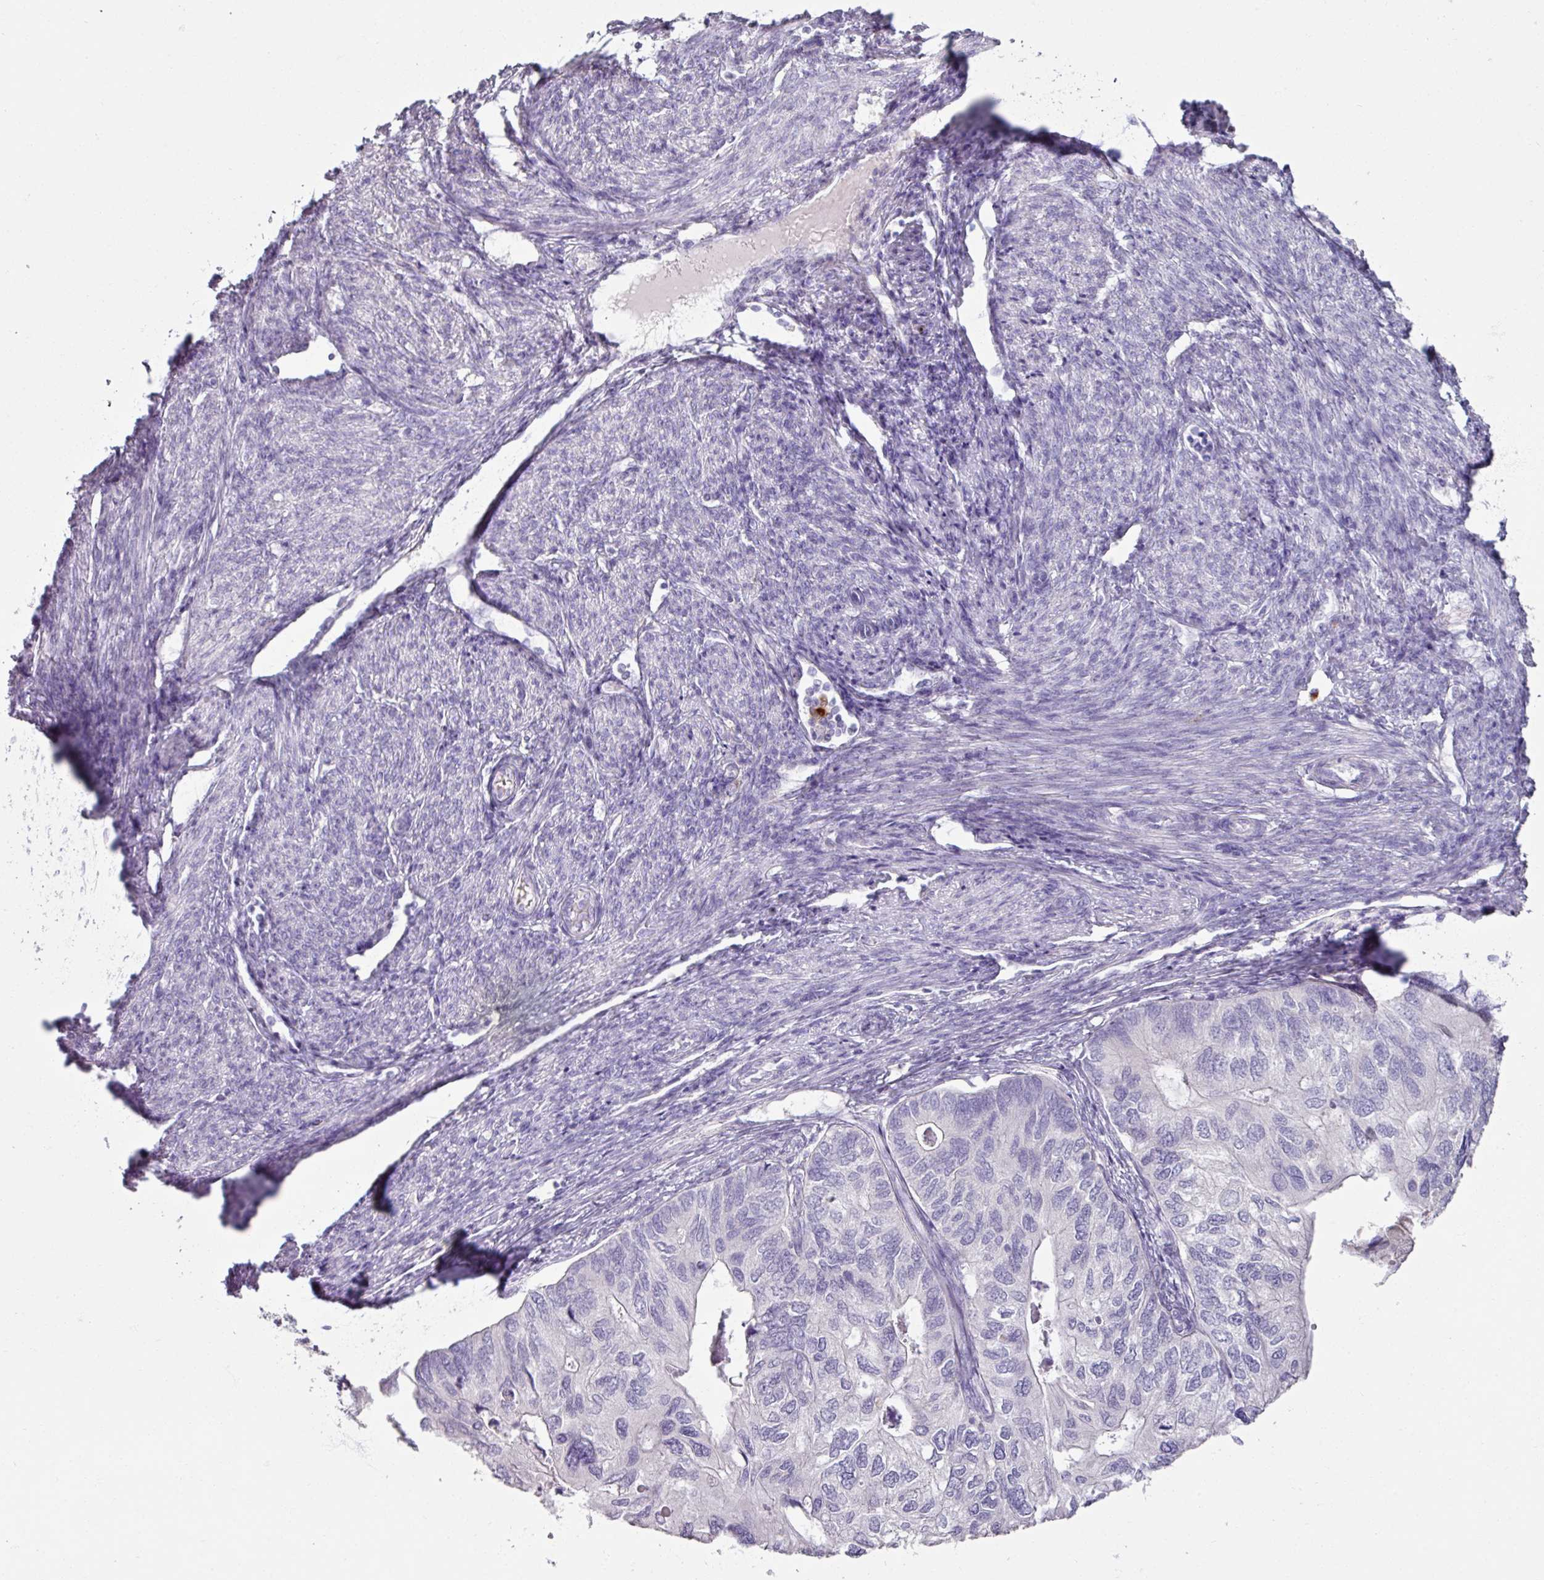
{"staining": {"intensity": "negative", "quantity": "none", "location": "none"}, "tissue": "endometrial cancer", "cell_type": "Tumor cells", "image_type": "cancer", "snomed": [{"axis": "morphology", "description": "Carcinoma, NOS"}, {"axis": "topography", "description": "Uterus"}], "caption": "A high-resolution image shows immunohistochemistry (IHC) staining of endometrial carcinoma, which shows no significant staining in tumor cells. (DAB immunohistochemistry (IHC), high magnification).", "gene": "SLC27A5", "patient": {"sex": "female", "age": 76}}